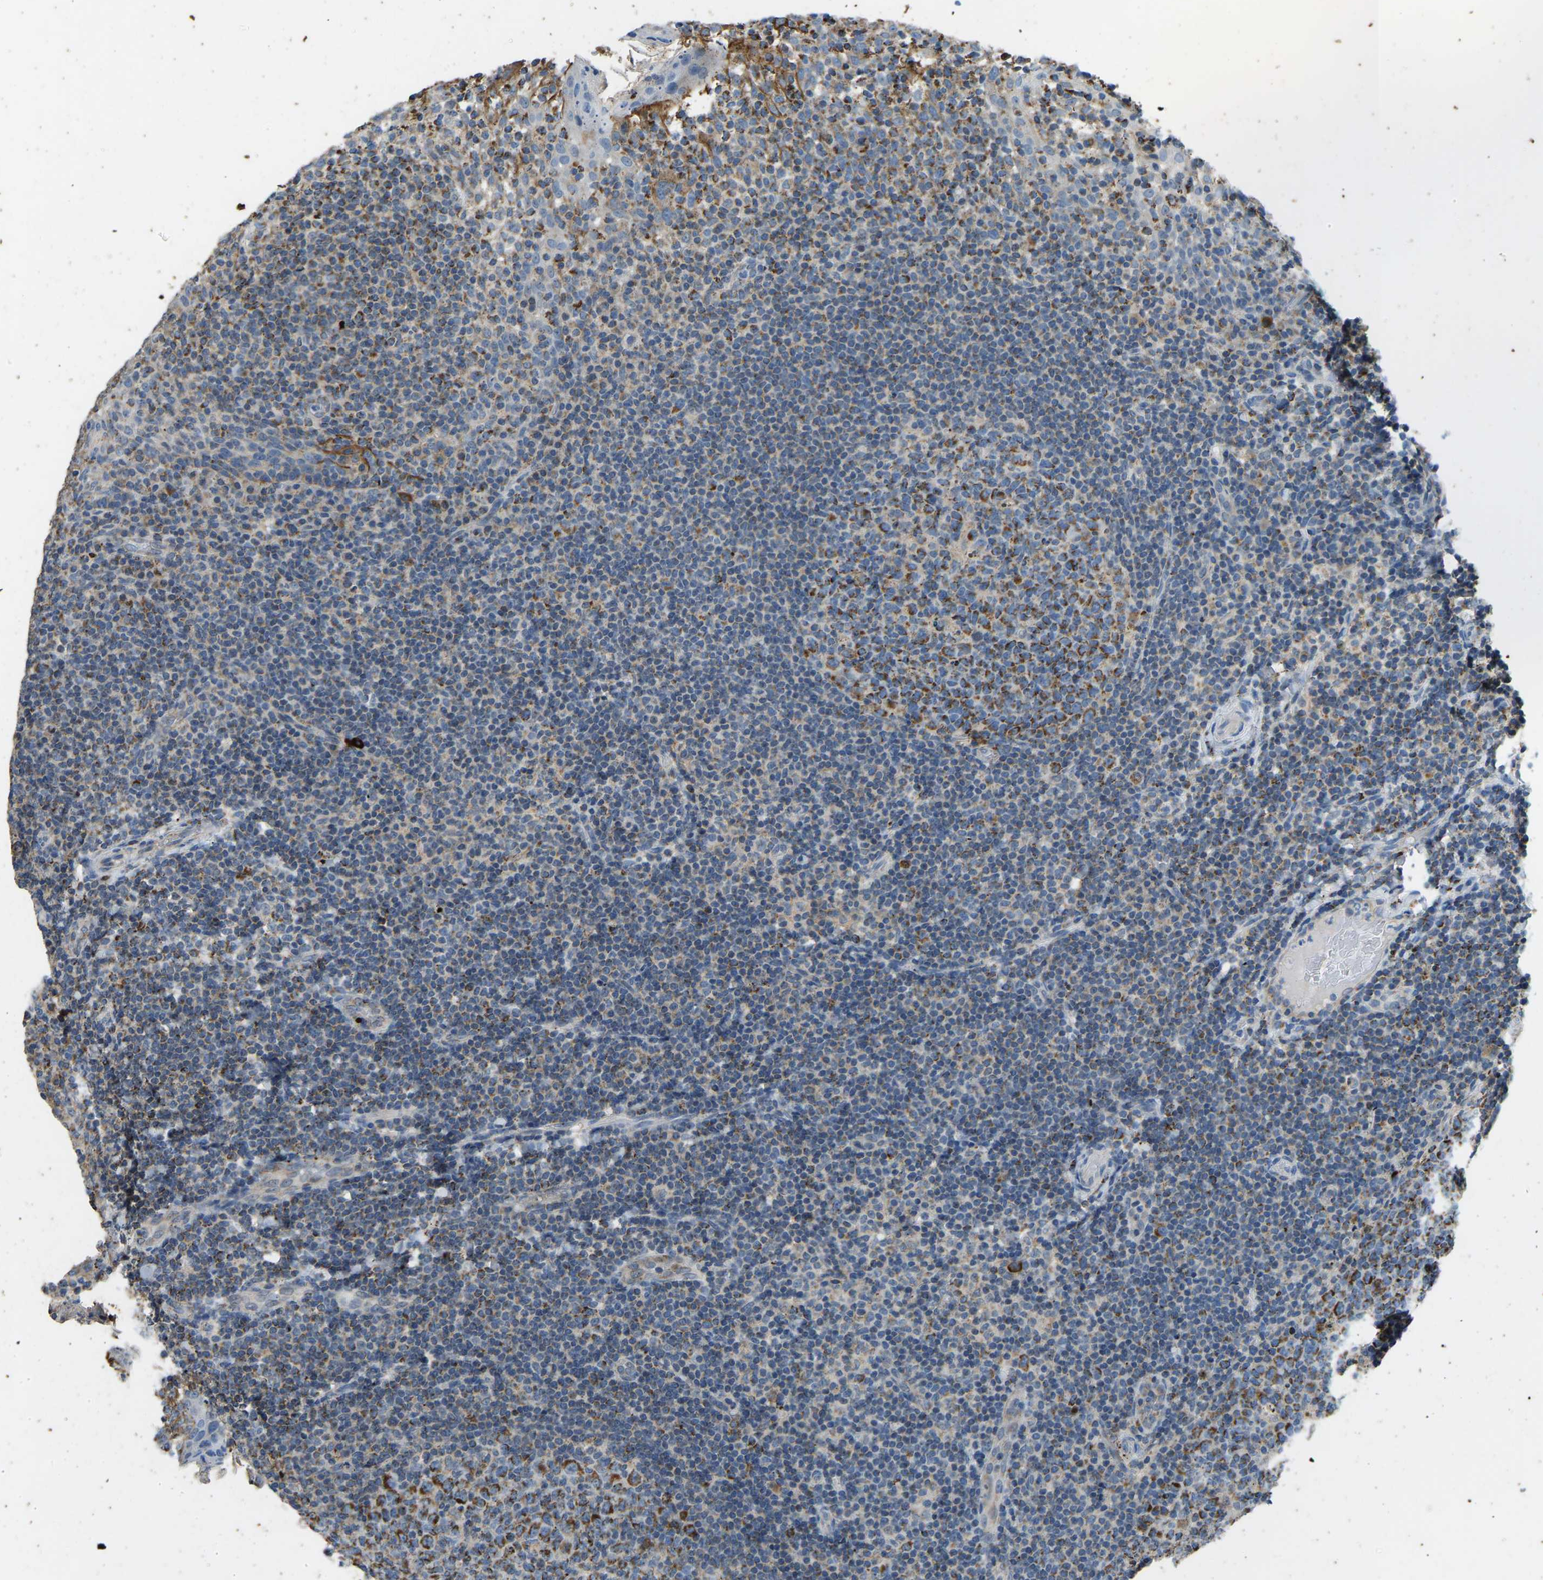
{"staining": {"intensity": "moderate", "quantity": "25%-75%", "location": "cytoplasmic/membranous"}, "tissue": "tonsil", "cell_type": "Germinal center cells", "image_type": "normal", "snomed": [{"axis": "morphology", "description": "Normal tissue, NOS"}, {"axis": "topography", "description": "Tonsil"}], "caption": "Brown immunohistochemical staining in unremarkable tonsil shows moderate cytoplasmic/membranous staining in approximately 25%-75% of germinal center cells.", "gene": "ZNF200", "patient": {"sex": "female", "age": 19}}